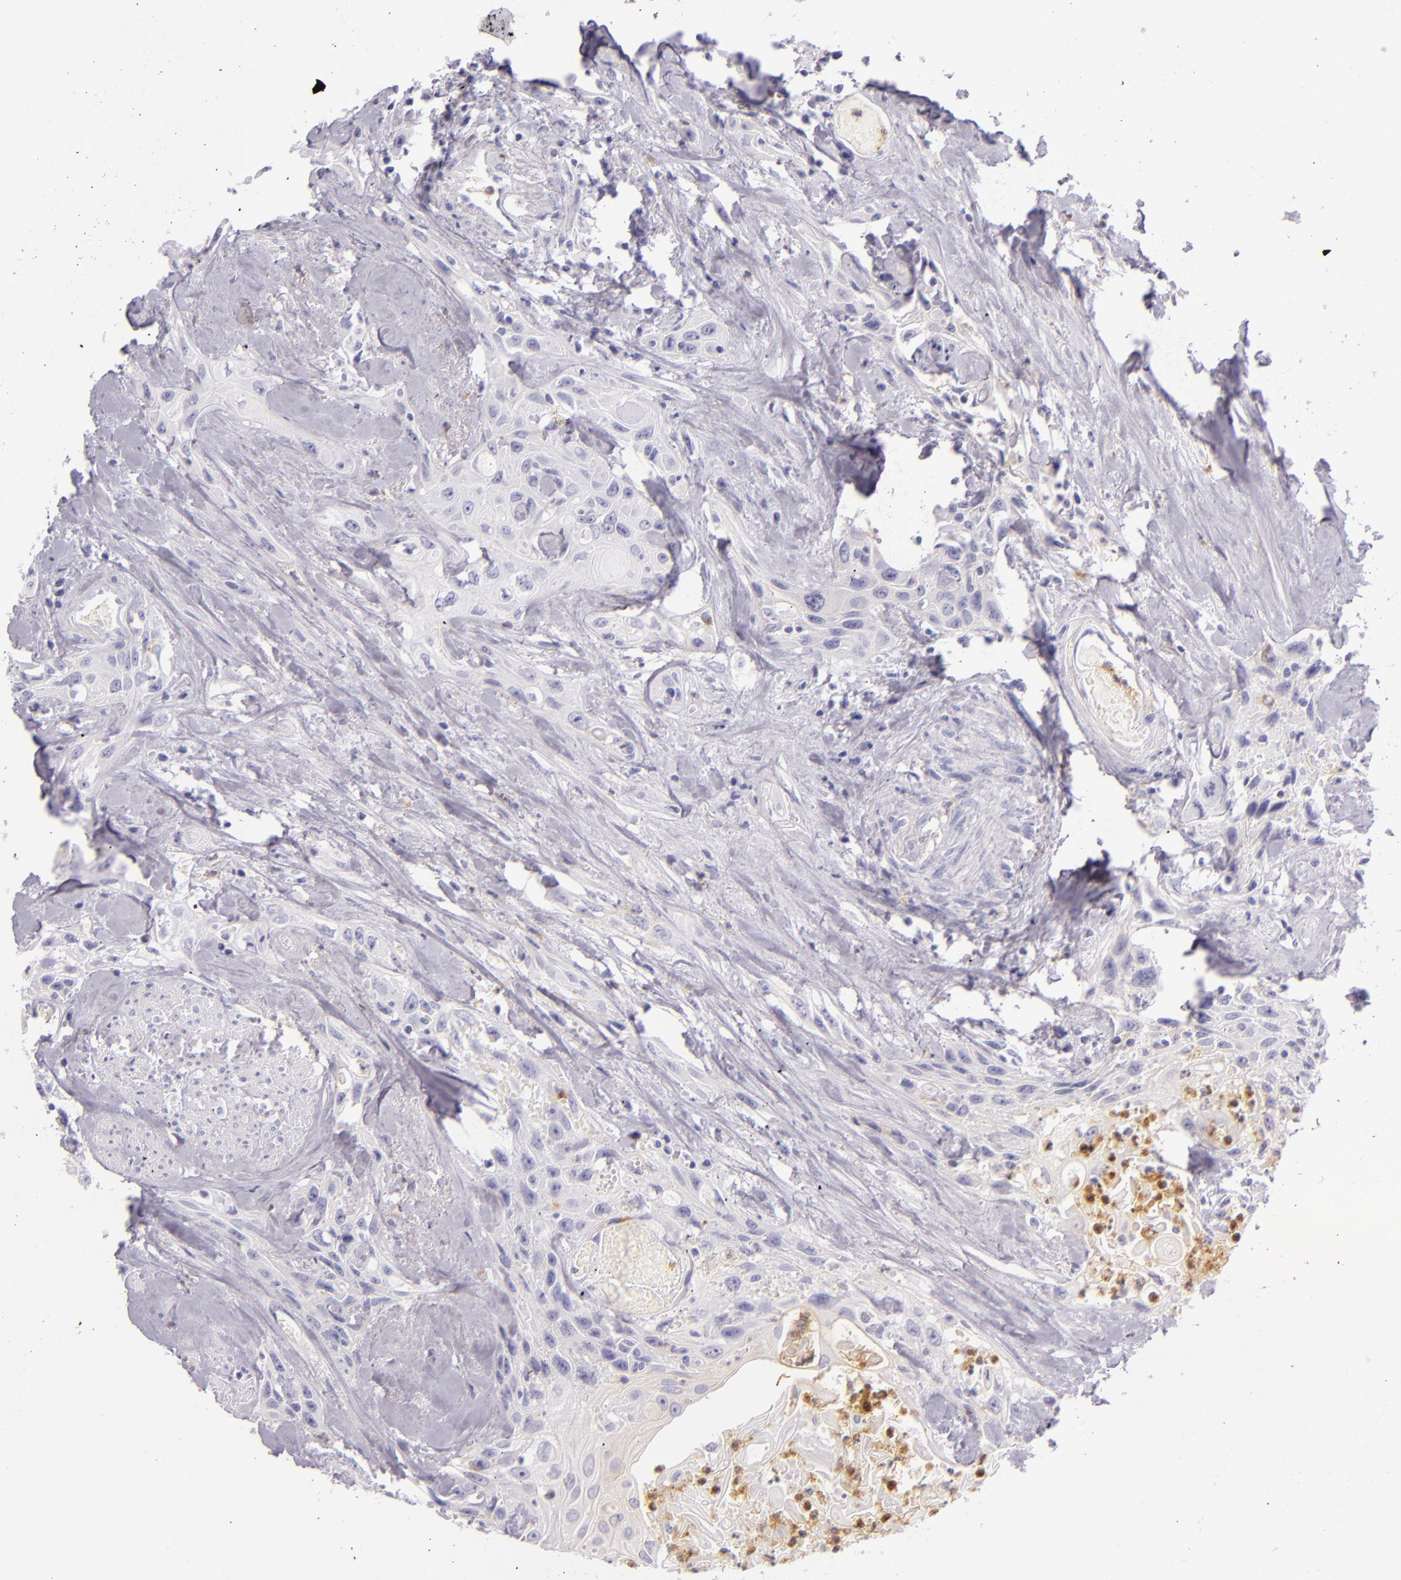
{"staining": {"intensity": "negative", "quantity": "none", "location": "none"}, "tissue": "urothelial cancer", "cell_type": "Tumor cells", "image_type": "cancer", "snomed": [{"axis": "morphology", "description": "Urothelial carcinoma, High grade"}, {"axis": "topography", "description": "Urinary bladder"}], "caption": "Protein analysis of high-grade urothelial carcinoma demonstrates no significant positivity in tumor cells.", "gene": "CEACAM1", "patient": {"sex": "female", "age": 84}}